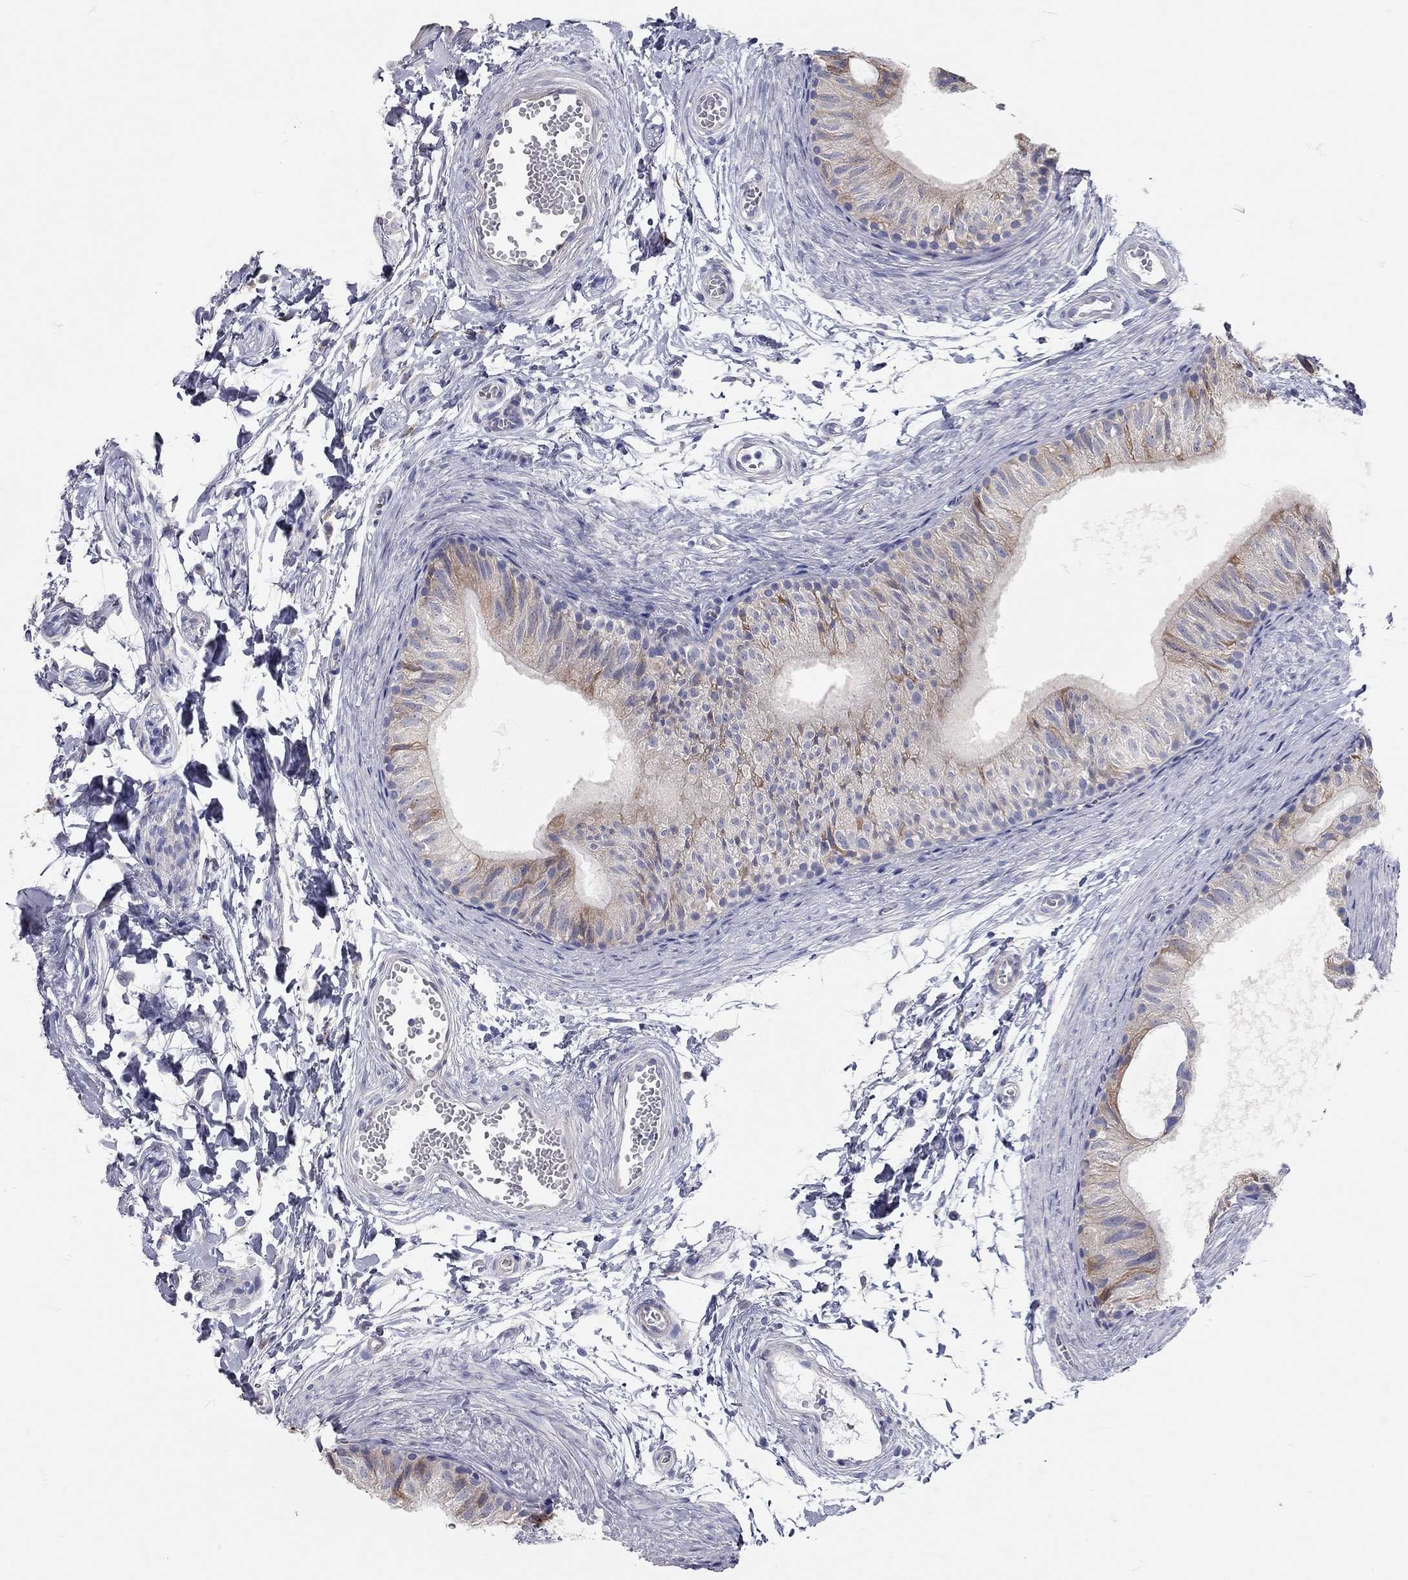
{"staining": {"intensity": "moderate", "quantity": "<25%", "location": "cytoplasmic/membranous"}, "tissue": "epididymis", "cell_type": "Glandular cells", "image_type": "normal", "snomed": [{"axis": "morphology", "description": "Normal tissue, NOS"}, {"axis": "topography", "description": "Epididymis"}], "caption": "Unremarkable epididymis shows moderate cytoplasmic/membranous expression in approximately <25% of glandular cells.", "gene": "XAGE2", "patient": {"sex": "male", "age": 22}}